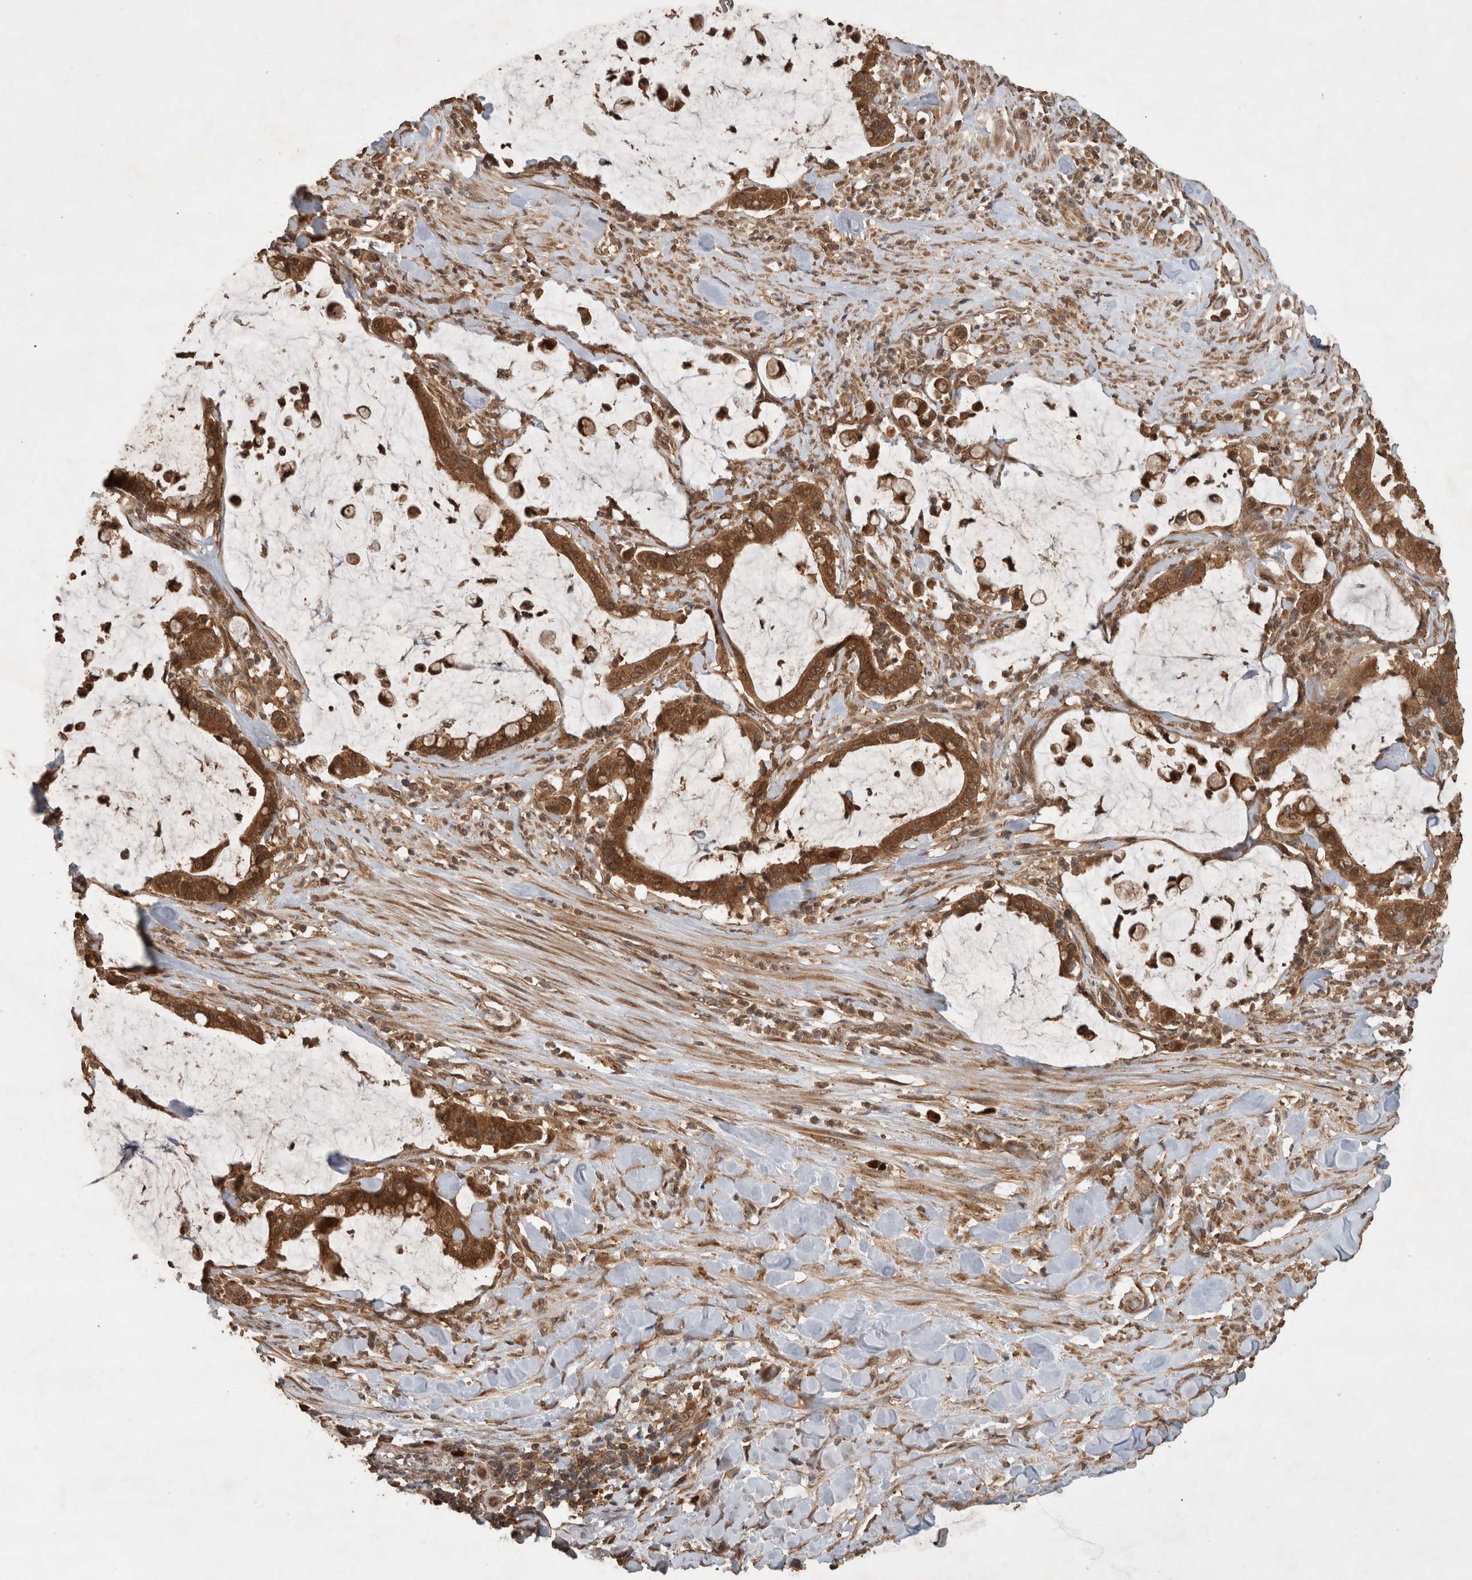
{"staining": {"intensity": "strong", "quantity": ">75%", "location": "cytoplasmic/membranous,nuclear"}, "tissue": "pancreatic cancer", "cell_type": "Tumor cells", "image_type": "cancer", "snomed": [{"axis": "morphology", "description": "Adenocarcinoma, NOS"}, {"axis": "topography", "description": "Pancreas"}], "caption": "Tumor cells display strong cytoplasmic/membranous and nuclear staining in about >75% of cells in pancreatic cancer (adenocarcinoma).", "gene": "OTUD7B", "patient": {"sex": "male", "age": 41}}